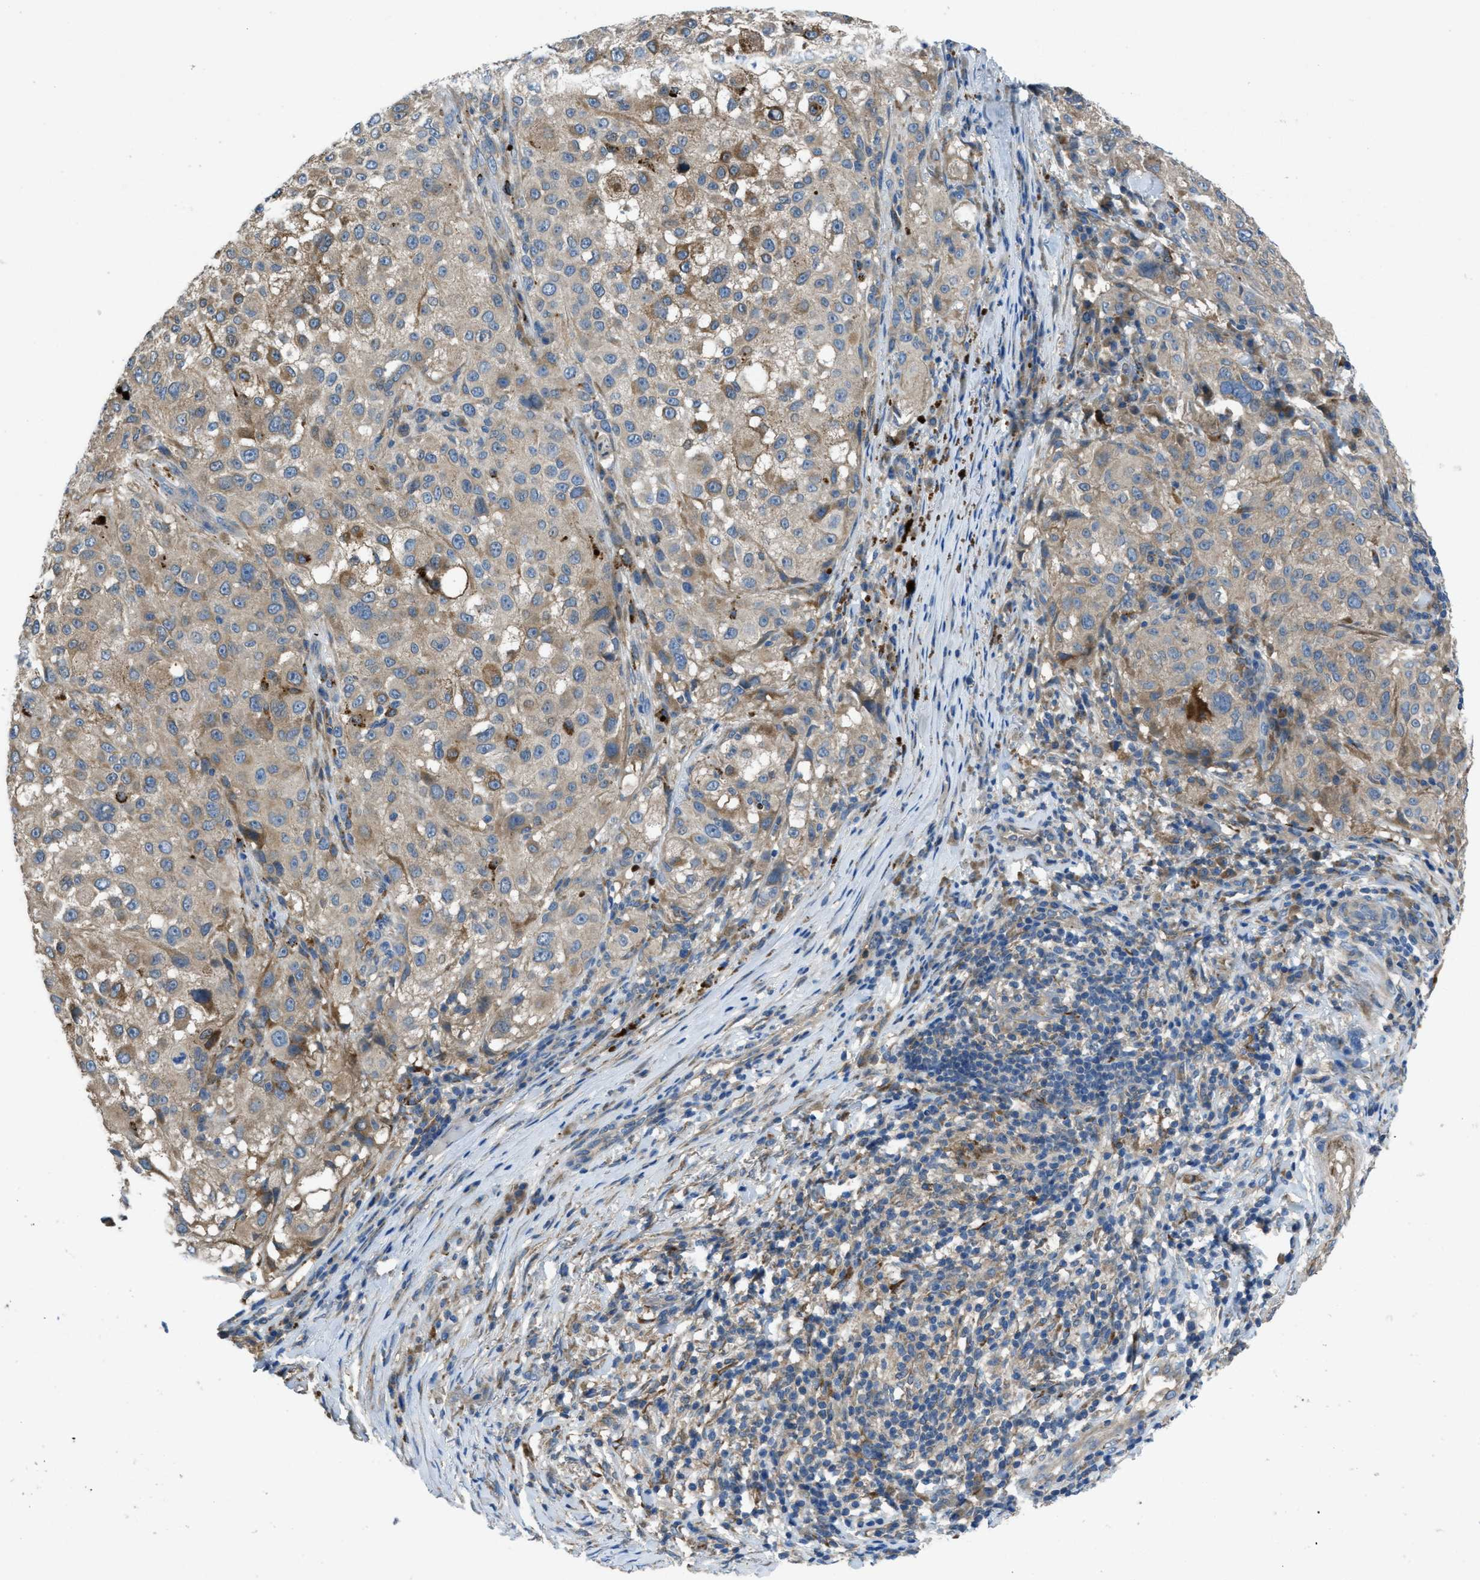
{"staining": {"intensity": "moderate", "quantity": "25%-75%", "location": "cytoplasmic/membranous"}, "tissue": "melanoma", "cell_type": "Tumor cells", "image_type": "cancer", "snomed": [{"axis": "morphology", "description": "Necrosis, NOS"}, {"axis": "morphology", "description": "Malignant melanoma, NOS"}, {"axis": "topography", "description": "Skin"}], "caption": "Moderate cytoplasmic/membranous staining is identified in about 25%-75% of tumor cells in malignant melanoma.", "gene": "MAP3K20", "patient": {"sex": "female", "age": 87}}